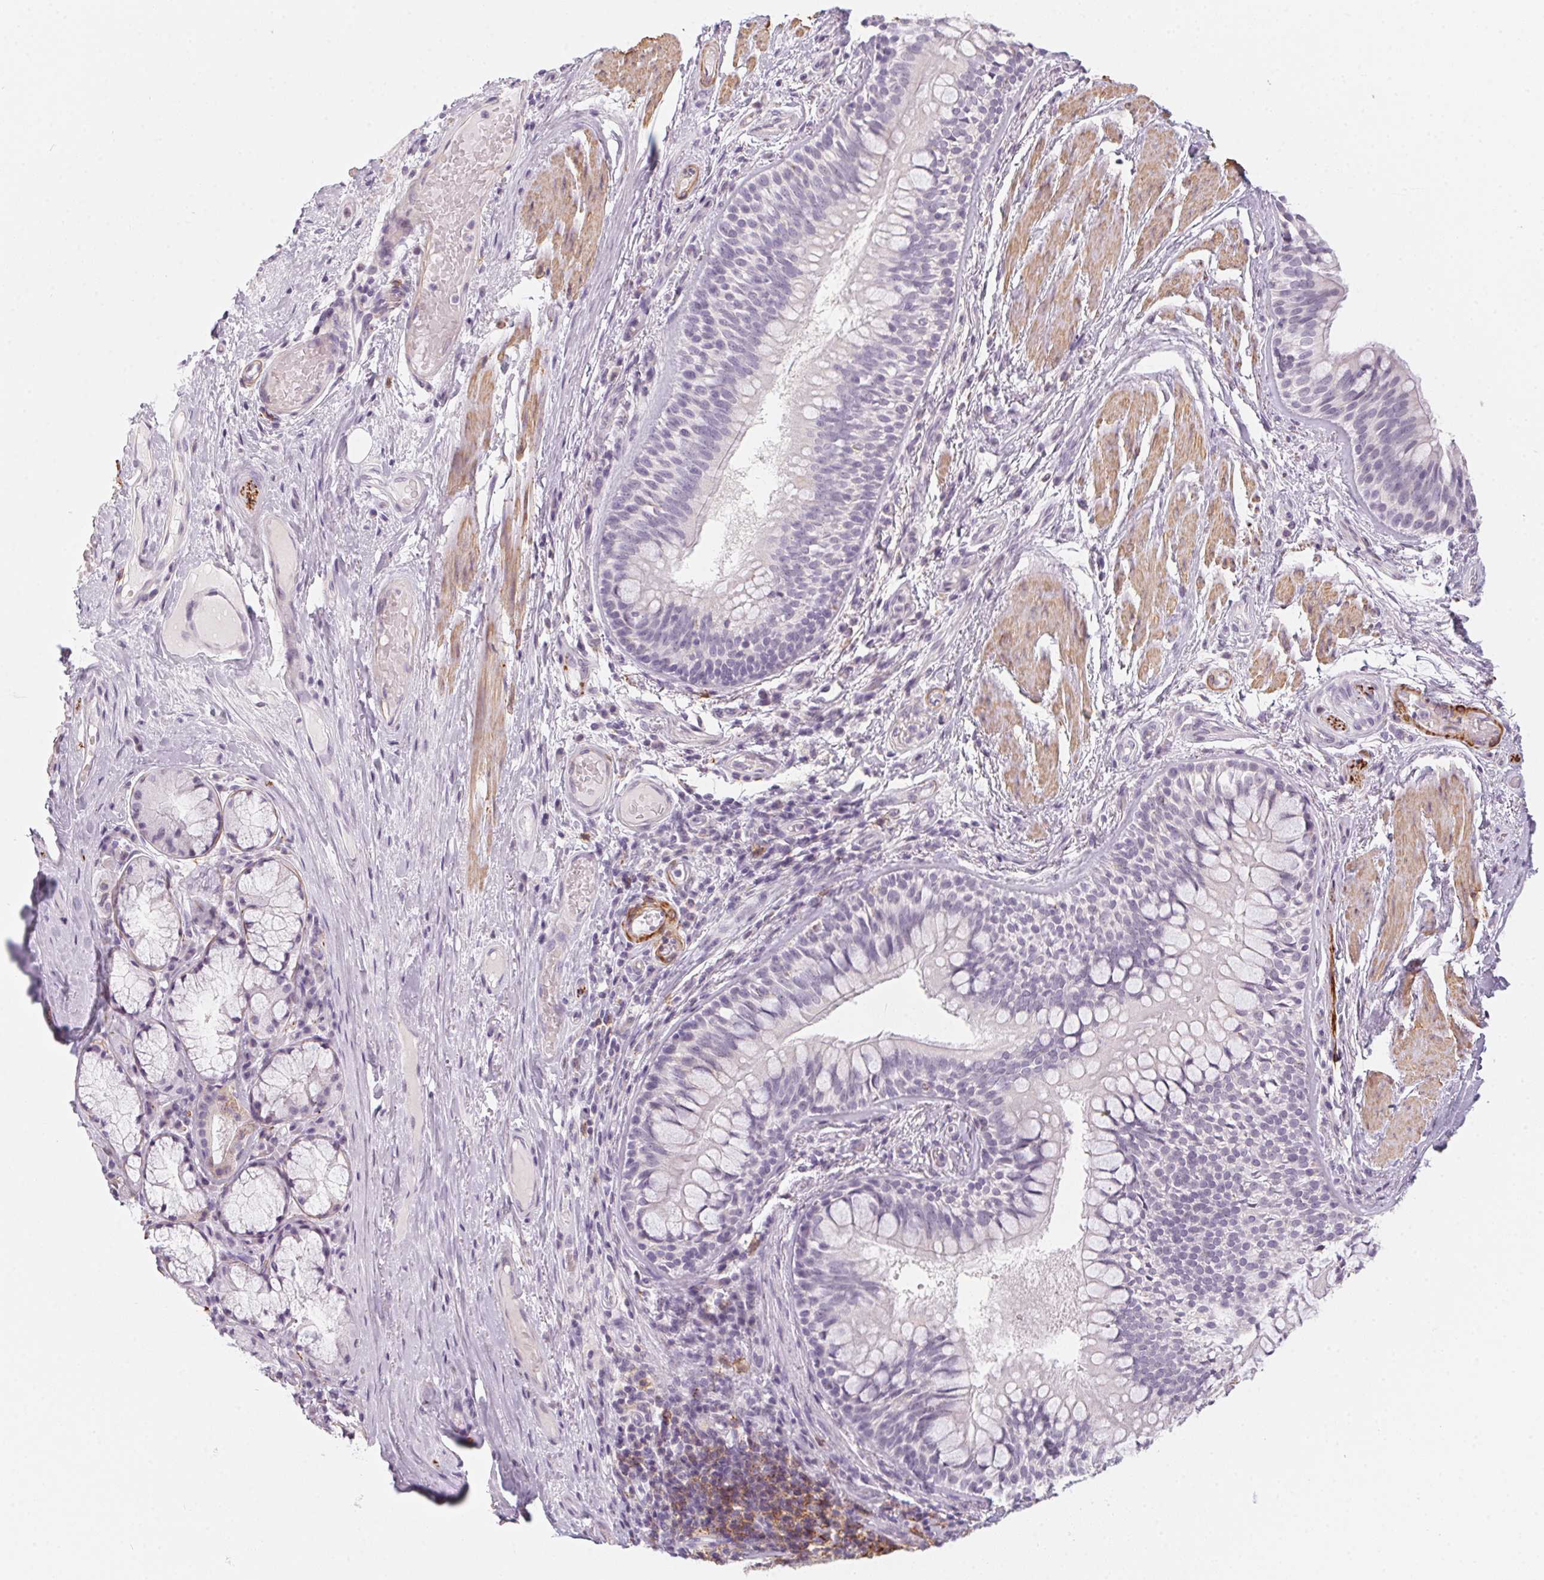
{"staining": {"intensity": "negative", "quantity": "none", "location": "none"}, "tissue": "adipose tissue", "cell_type": "Adipocytes", "image_type": "normal", "snomed": [{"axis": "morphology", "description": "Normal tissue, NOS"}, {"axis": "topography", "description": "Cartilage tissue"}, {"axis": "topography", "description": "Bronchus"}], "caption": "This is a micrograph of immunohistochemistry staining of benign adipose tissue, which shows no expression in adipocytes. The staining was performed using DAB (3,3'-diaminobenzidine) to visualize the protein expression in brown, while the nuclei were stained in blue with hematoxylin (Magnification: 20x).", "gene": "PRPH", "patient": {"sex": "male", "age": 64}}